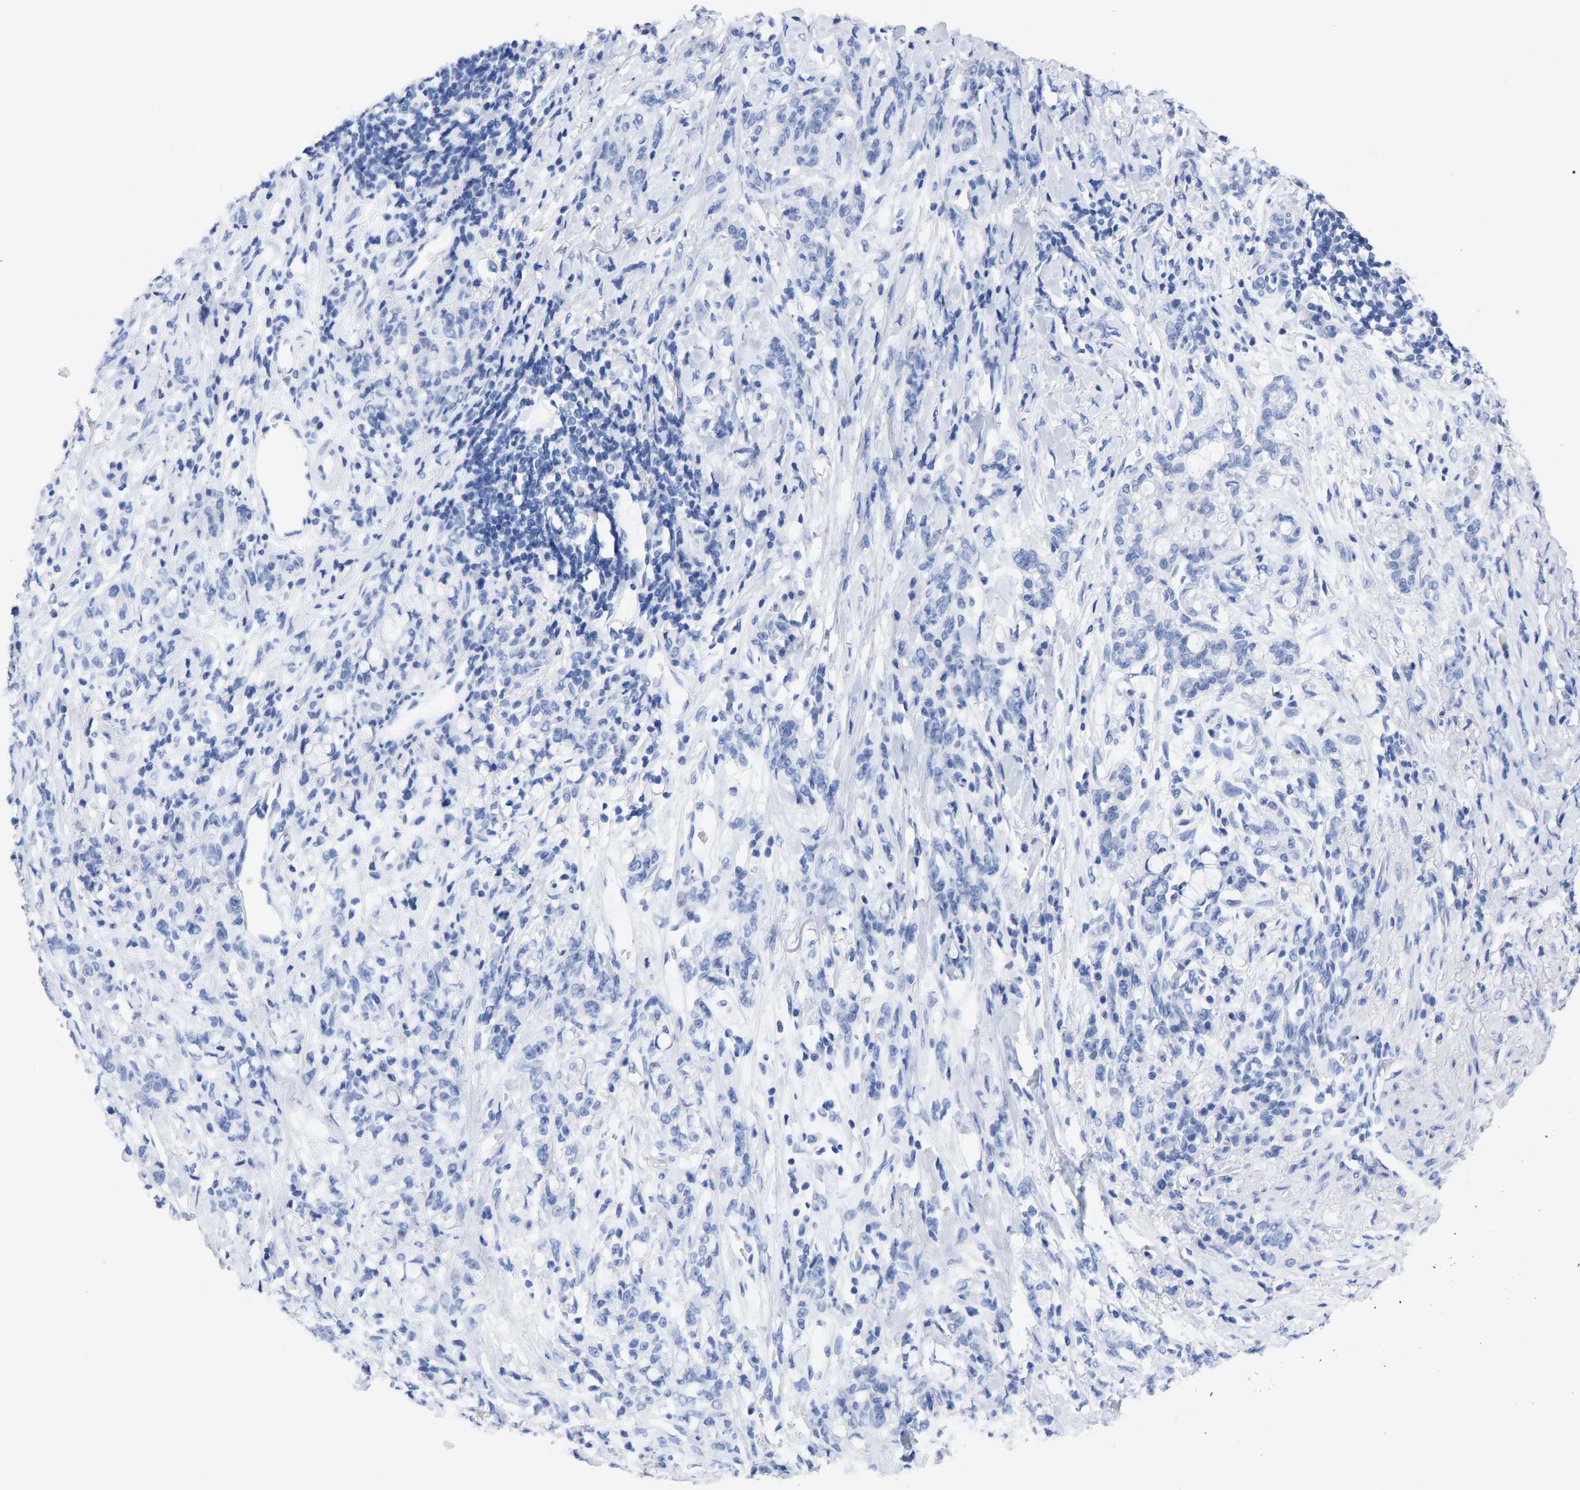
{"staining": {"intensity": "negative", "quantity": "none", "location": "none"}, "tissue": "stomach cancer", "cell_type": "Tumor cells", "image_type": "cancer", "snomed": [{"axis": "morphology", "description": "Adenocarcinoma, NOS"}, {"axis": "topography", "description": "Stomach, lower"}], "caption": "Human adenocarcinoma (stomach) stained for a protein using IHC exhibits no positivity in tumor cells.", "gene": "HAPLN1", "patient": {"sex": "male", "age": 88}}